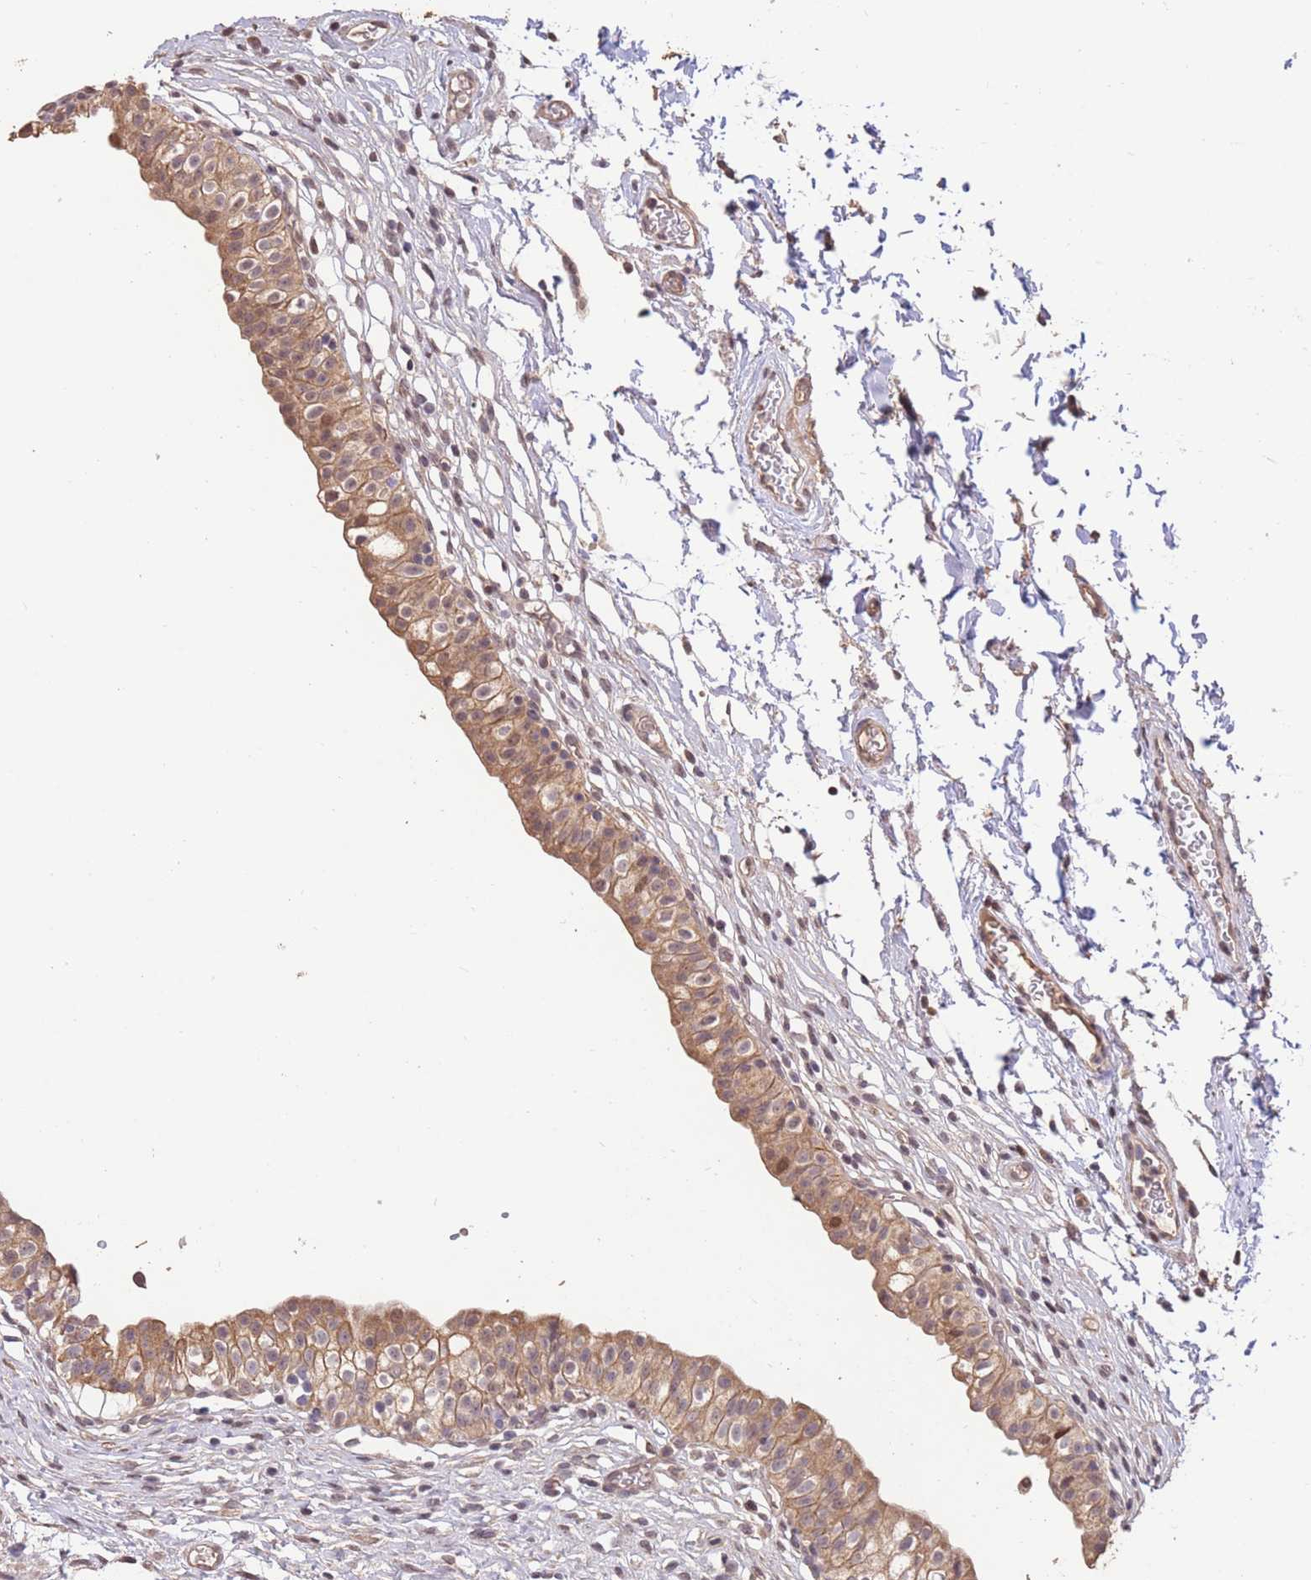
{"staining": {"intensity": "moderate", "quantity": ">75%", "location": "cytoplasmic/membranous"}, "tissue": "urinary bladder", "cell_type": "Urothelial cells", "image_type": "normal", "snomed": [{"axis": "morphology", "description": "Normal tissue, NOS"}, {"axis": "topography", "description": "Urinary bladder"}, {"axis": "topography", "description": "Peripheral nerve tissue"}], "caption": "High-power microscopy captured an IHC image of normal urinary bladder, revealing moderate cytoplasmic/membranous expression in about >75% of urothelial cells.", "gene": "RGS14", "patient": {"sex": "male", "age": 55}}